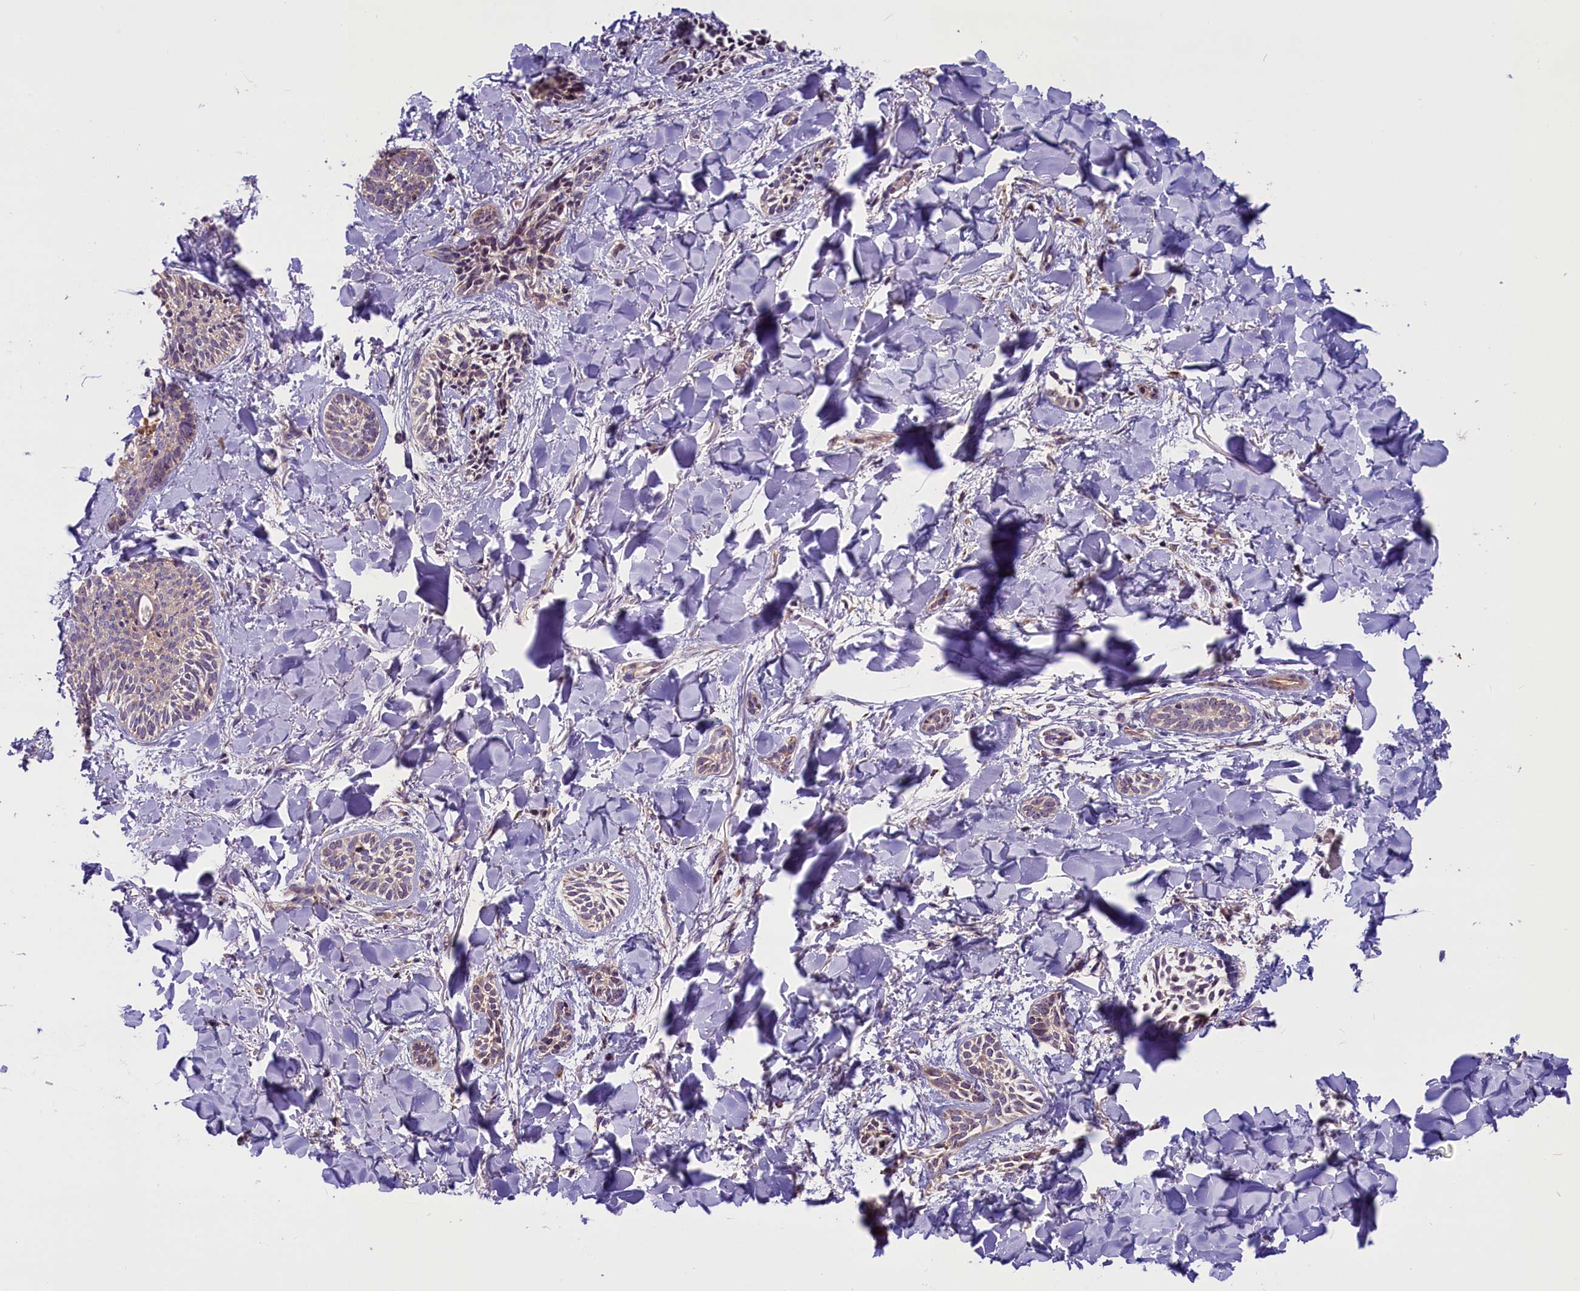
{"staining": {"intensity": "weak", "quantity": ">75%", "location": "cytoplasmic/membranous"}, "tissue": "skin cancer", "cell_type": "Tumor cells", "image_type": "cancer", "snomed": [{"axis": "morphology", "description": "Basal cell carcinoma"}, {"axis": "topography", "description": "Skin"}], "caption": "Protein expression by IHC exhibits weak cytoplasmic/membranous positivity in about >75% of tumor cells in skin cancer (basal cell carcinoma). (brown staining indicates protein expression, while blue staining denotes nuclei).", "gene": "FRY", "patient": {"sex": "female", "age": 59}}